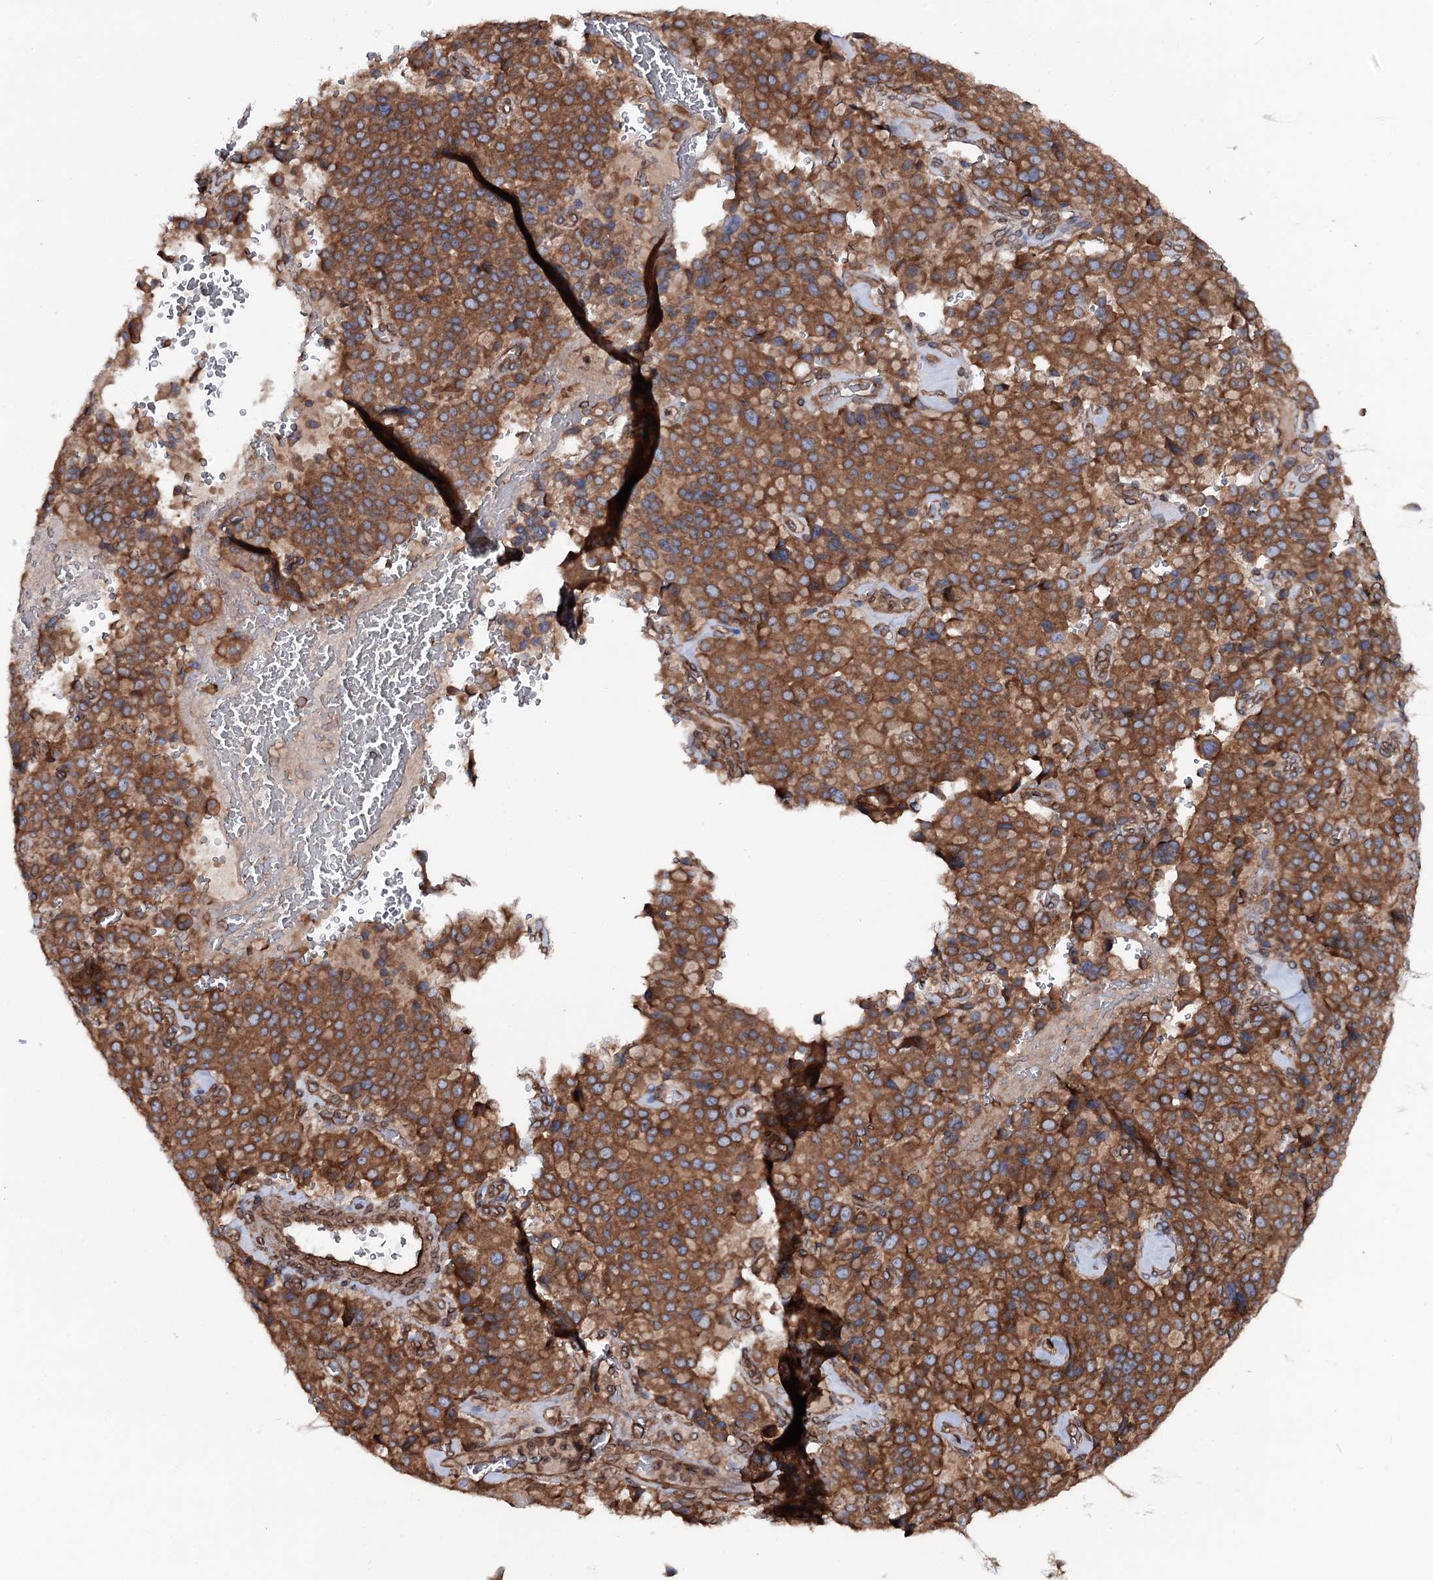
{"staining": {"intensity": "strong", "quantity": ">75%", "location": "cytoplasmic/membranous"}, "tissue": "pancreatic cancer", "cell_type": "Tumor cells", "image_type": "cancer", "snomed": [{"axis": "morphology", "description": "Adenocarcinoma, NOS"}, {"axis": "topography", "description": "Pancreas"}], "caption": "The histopathology image shows staining of pancreatic adenocarcinoma, revealing strong cytoplasmic/membranous protein positivity (brown color) within tumor cells.", "gene": "FGFR1OP2", "patient": {"sex": "male", "age": 65}}